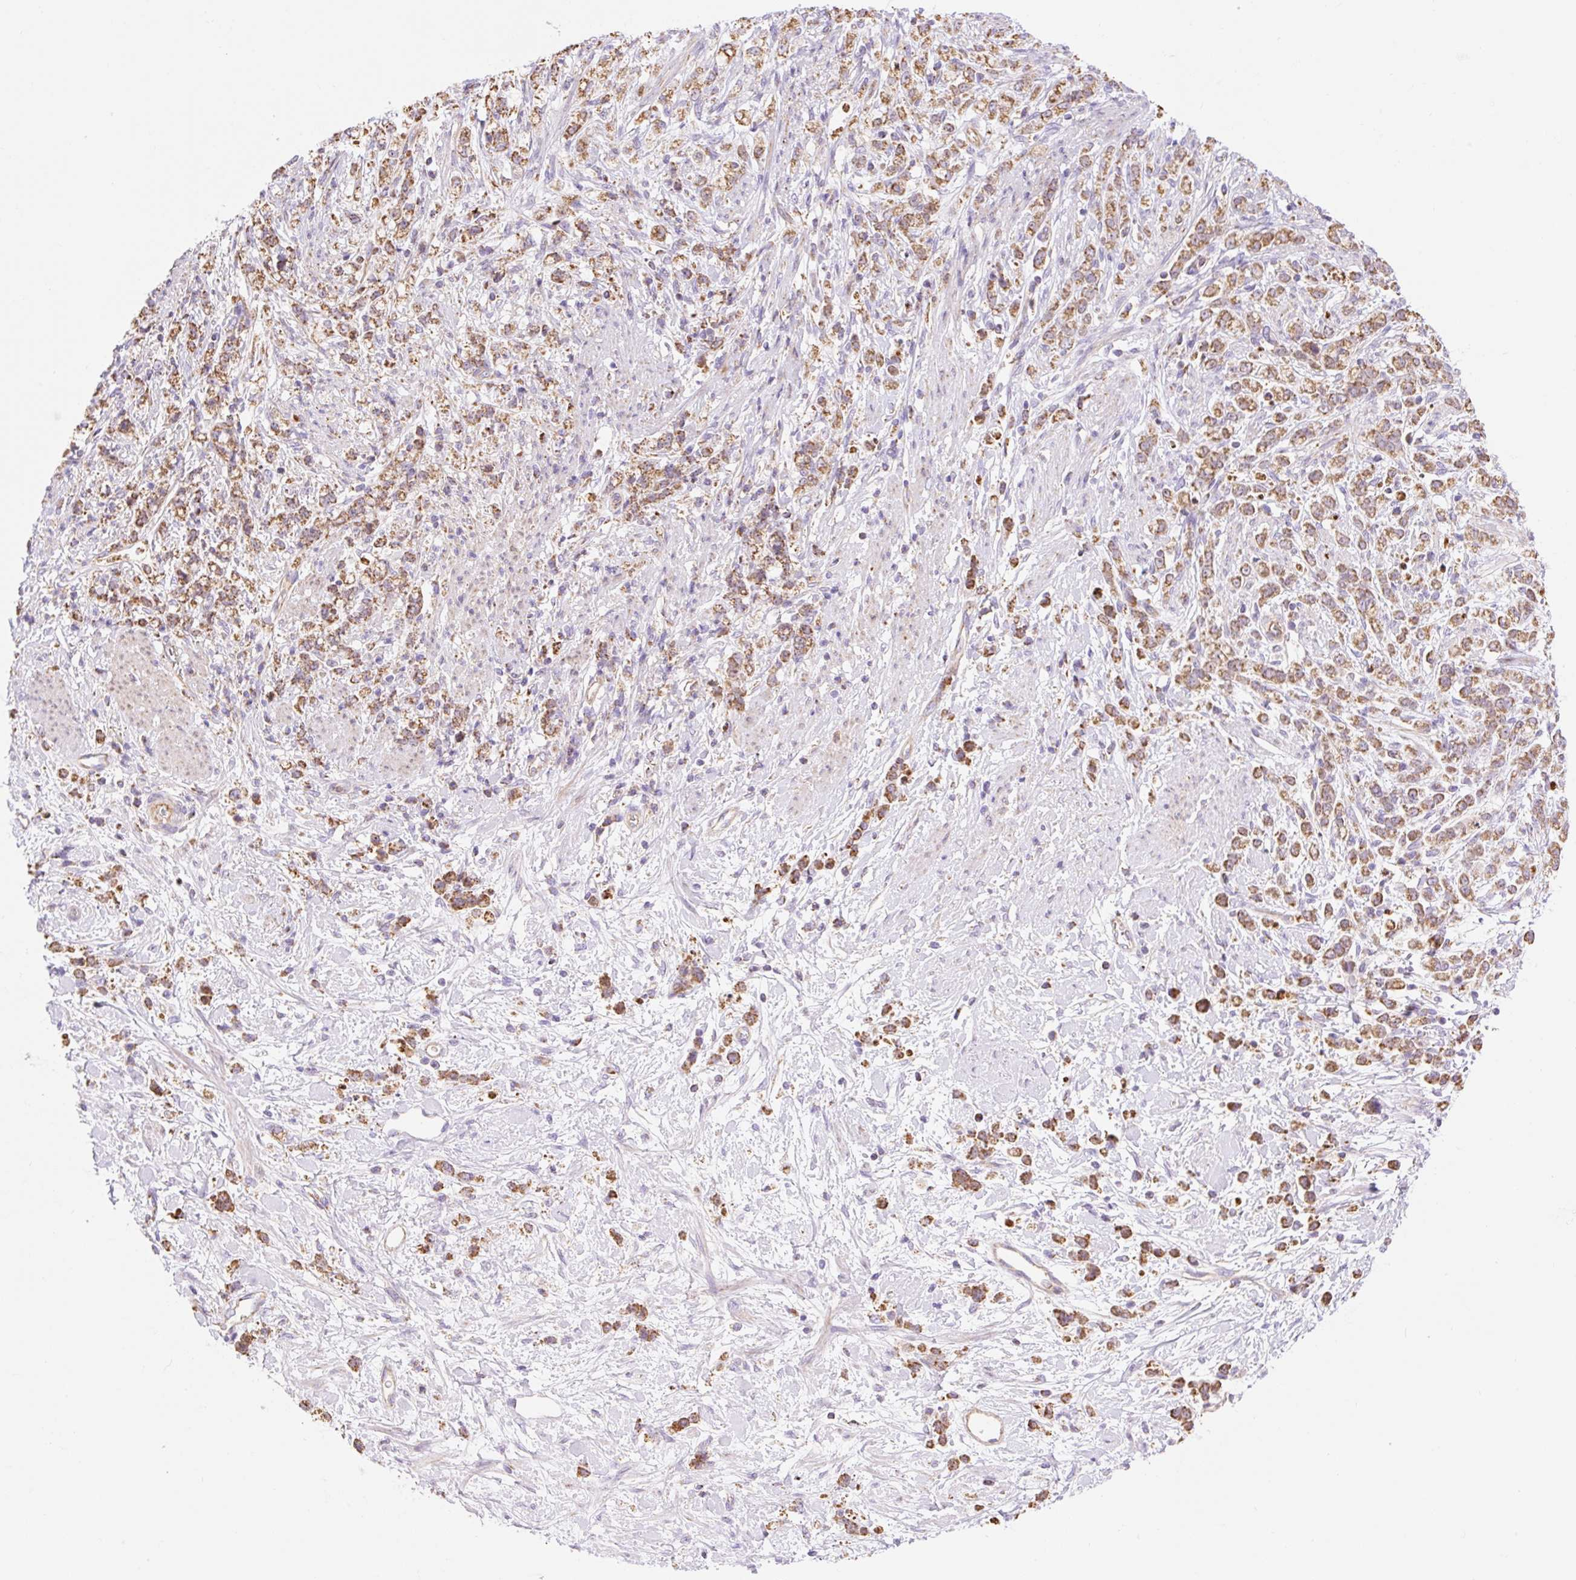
{"staining": {"intensity": "moderate", "quantity": ">75%", "location": "cytoplasmic/membranous"}, "tissue": "stomach cancer", "cell_type": "Tumor cells", "image_type": "cancer", "snomed": [{"axis": "morphology", "description": "Adenocarcinoma, NOS"}, {"axis": "topography", "description": "Stomach"}], "caption": "Immunohistochemical staining of adenocarcinoma (stomach) reveals medium levels of moderate cytoplasmic/membranous protein expression in approximately >75% of tumor cells. The staining was performed using DAB, with brown indicating positive protein expression. Nuclei are stained blue with hematoxylin.", "gene": "ESAM", "patient": {"sex": "female", "age": 60}}